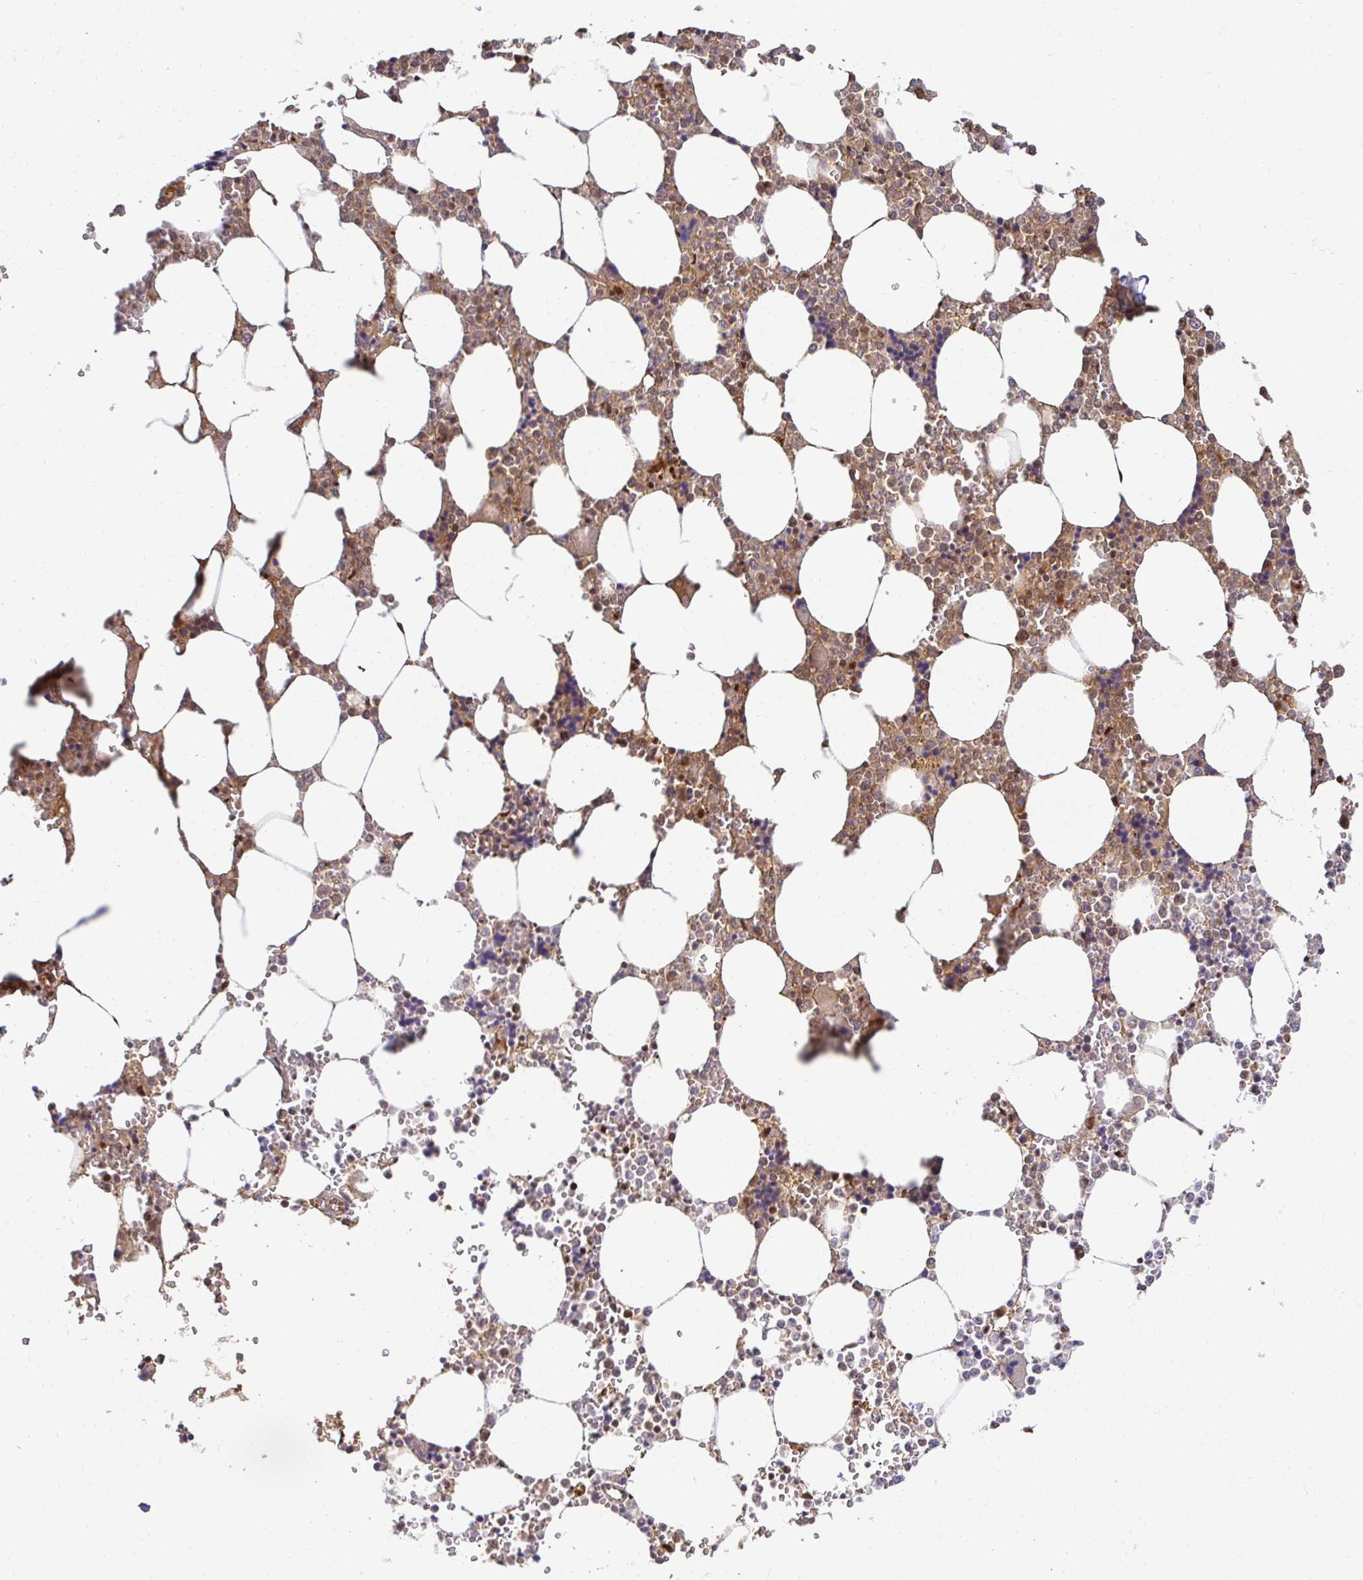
{"staining": {"intensity": "moderate", "quantity": "25%-75%", "location": "cytoplasmic/membranous,nuclear"}, "tissue": "bone marrow", "cell_type": "Hematopoietic cells", "image_type": "normal", "snomed": [{"axis": "morphology", "description": "Normal tissue, NOS"}, {"axis": "topography", "description": "Bone marrow"}], "caption": "Approximately 25%-75% of hematopoietic cells in benign bone marrow show moderate cytoplasmic/membranous,nuclear protein positivity as visualized by brown immunohistochemical staining.", "gene": "PSMA4", "patient": {"sex": "male", "age": 64}}